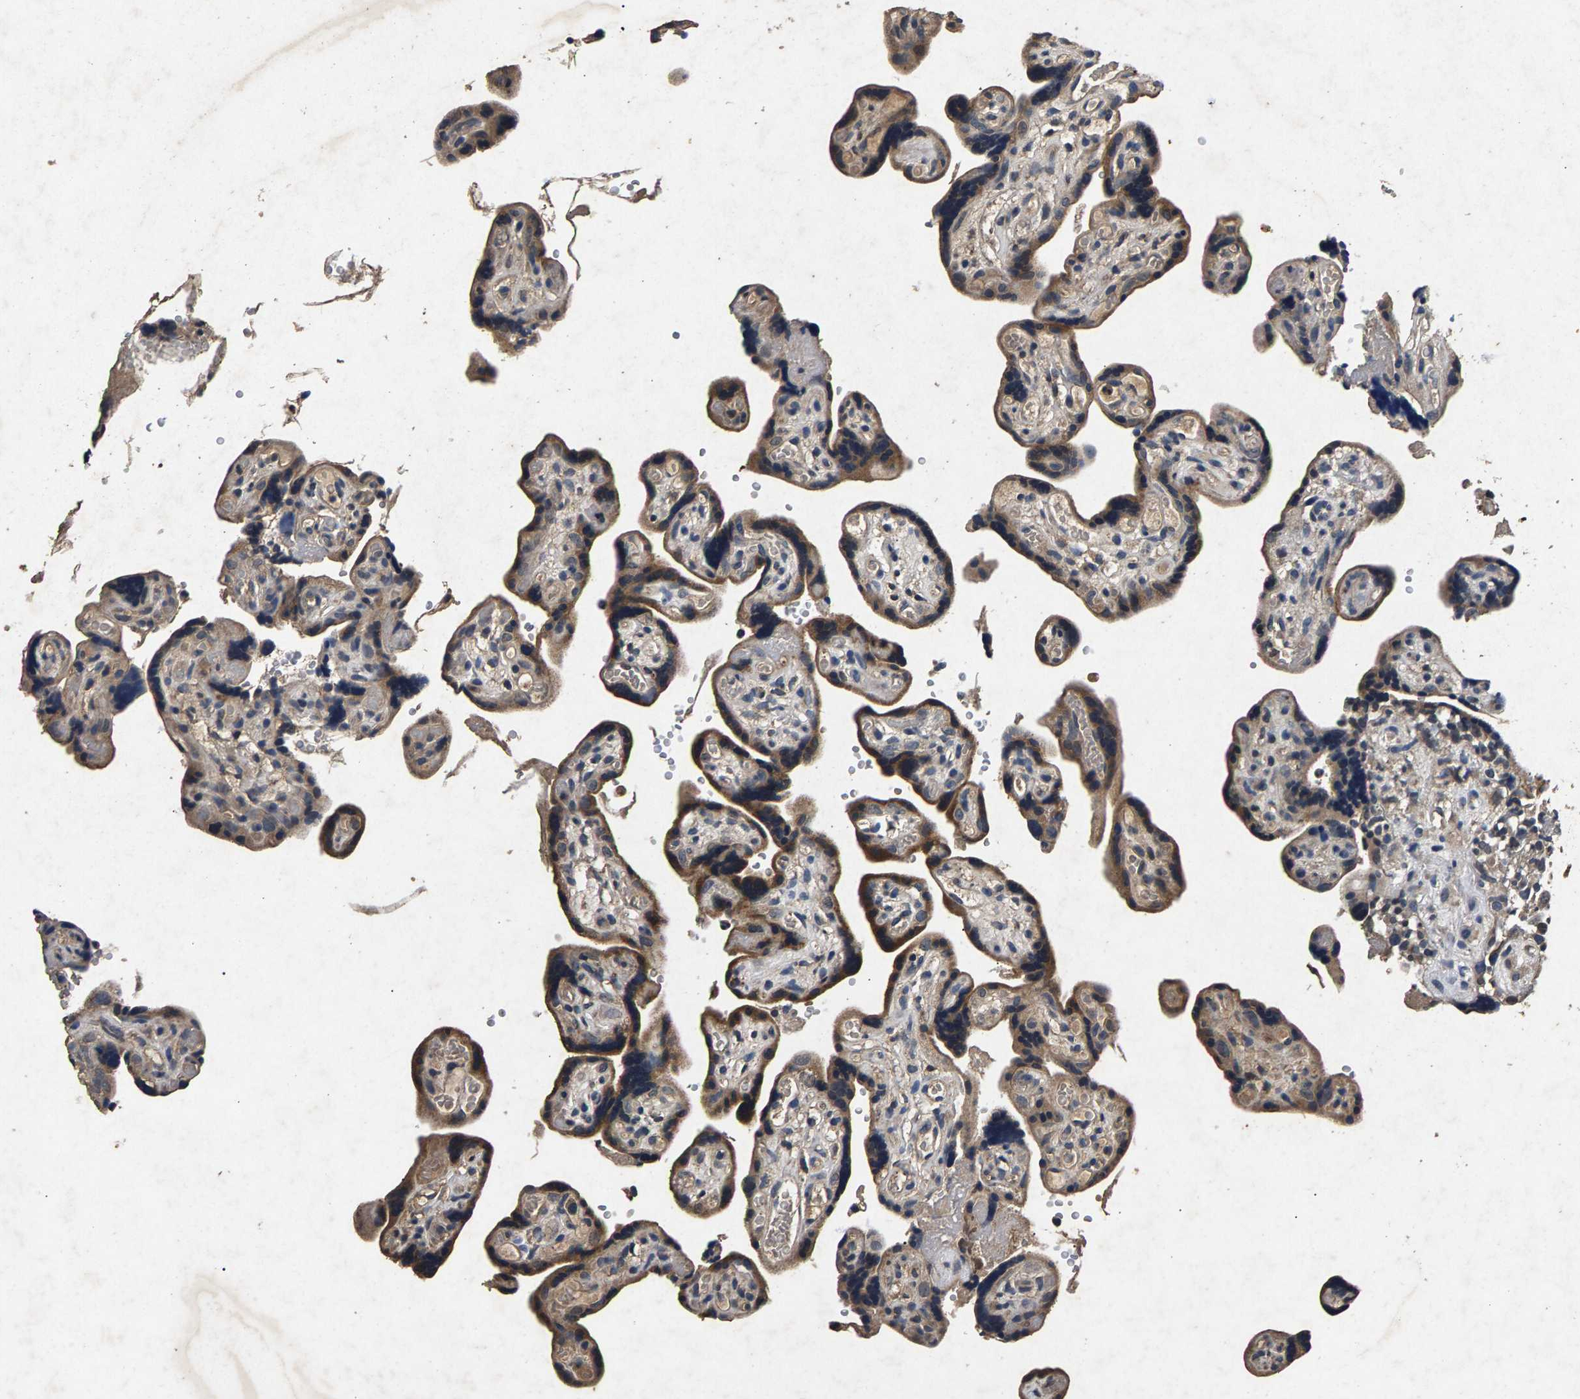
{"staining": {"intensity": "weak", "quantity": ">75%", "location": "cytoplasmic/membranous"}, "tissue": "placenta", "cell_type": "Decidual cells", "image_type": "normal", "snomed": [{"axis": "morphology", "description": "Normal tissue, NOS"}, {"axis": "topography", "description": "Placenta"}], "caption": "Immunohistochemistry micrograph of normal placenta stained for a protein (brown), which exhibits low levels of weak cytoplasmic/membranous expression in about >75% of decidual cells.", "gene": "PPP1CC", "patient": {"sex": "female", "age": 30}}